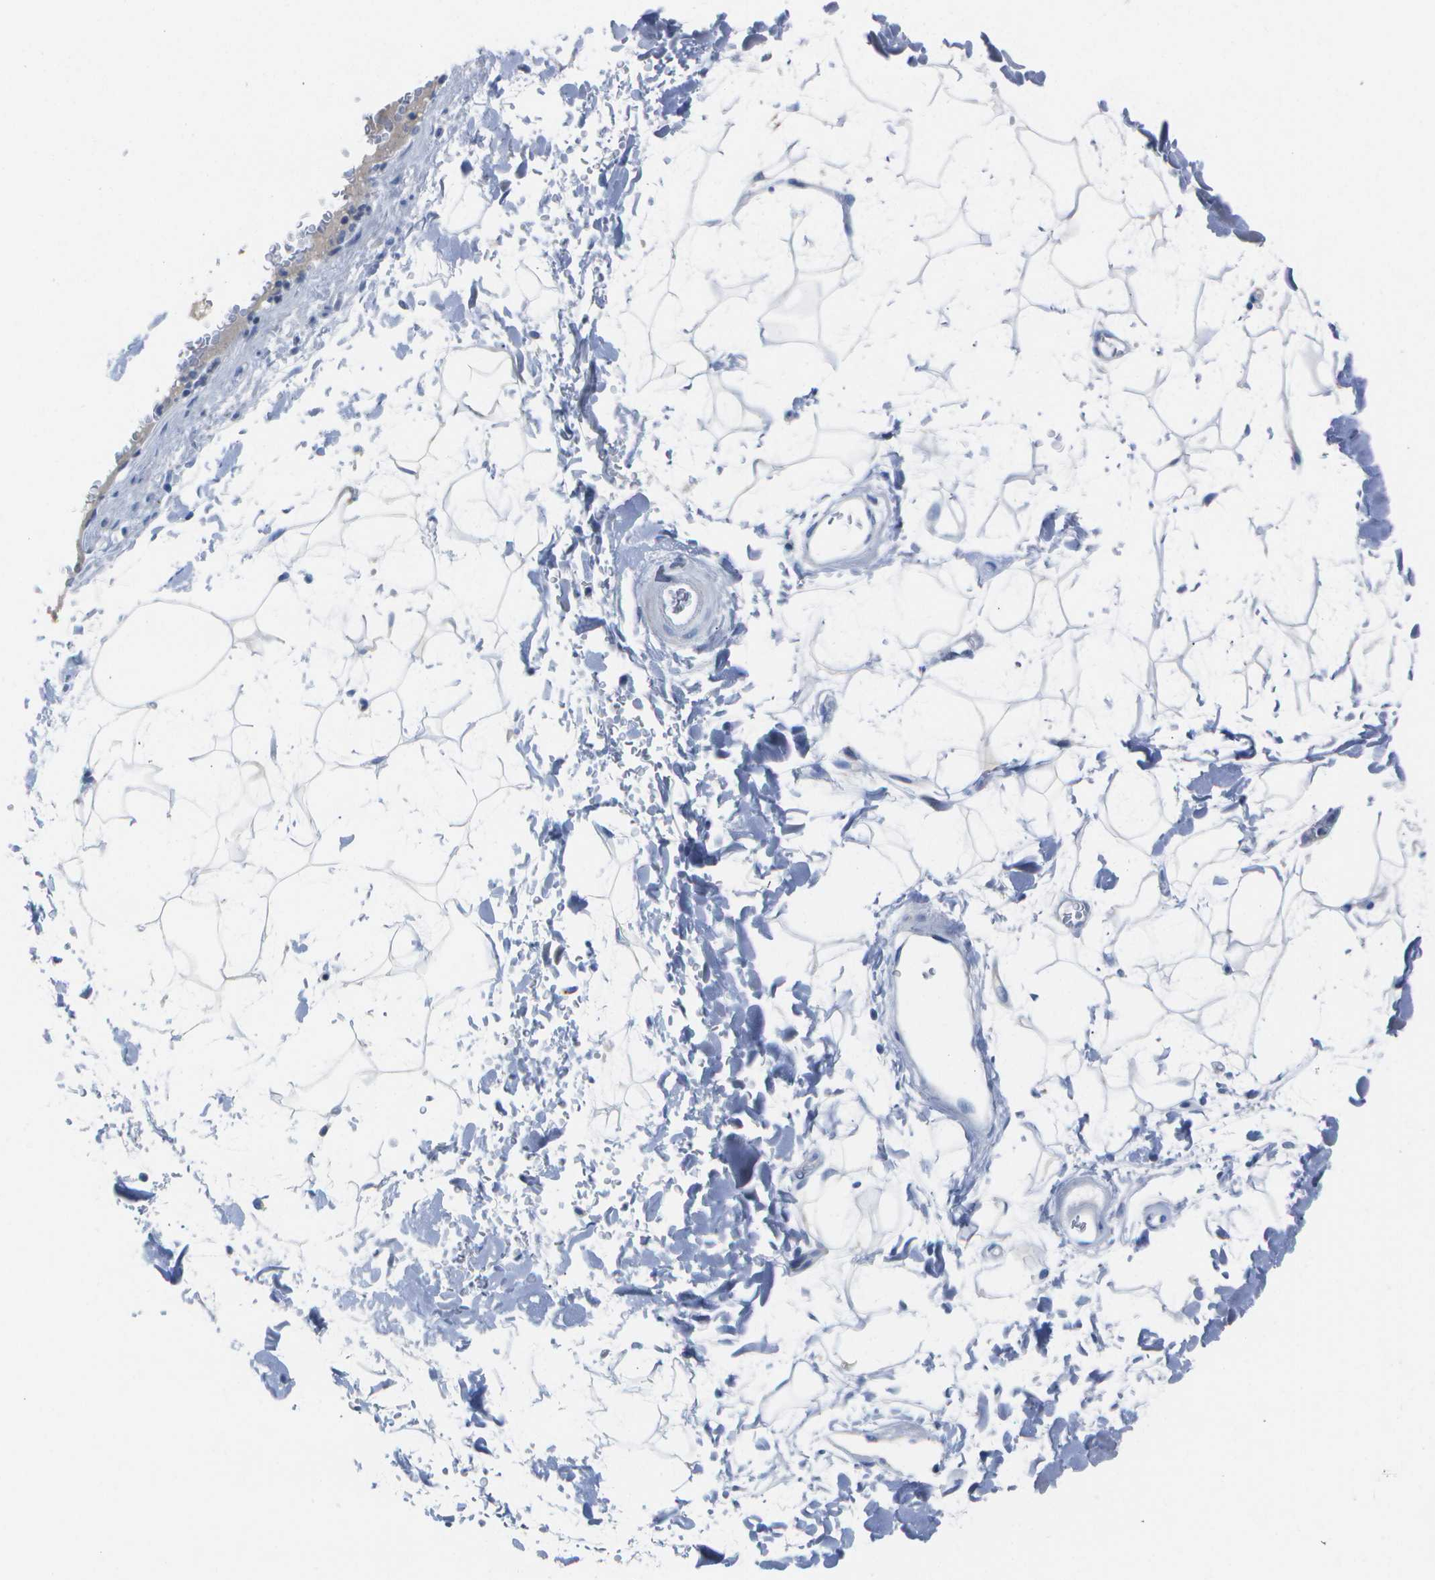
{"staining": {"intensity": "negative", "quantity": "none", "location": "none"}, "tissue": "adipose tissue", "cell_type": "Adipocytes", "image_type": "normal", "snomed": [{"axis": "morphology", "description": "Normal tissue, NOS"}, {"axis": "topography", "description": "Soft tissue"}], "caption": "An immunohistochemistry (IHC) histopathology image of benign adipose tissue is shown. There is no staining in adipocytes of adipose tissue. (Brightfield microscopy of DAB (3,3'-diaminobenzidine) immunohistochemistry (IHC) at high magnification).", "gene": "MS4A1", "patient": {"sex": "male", "age": 72}}